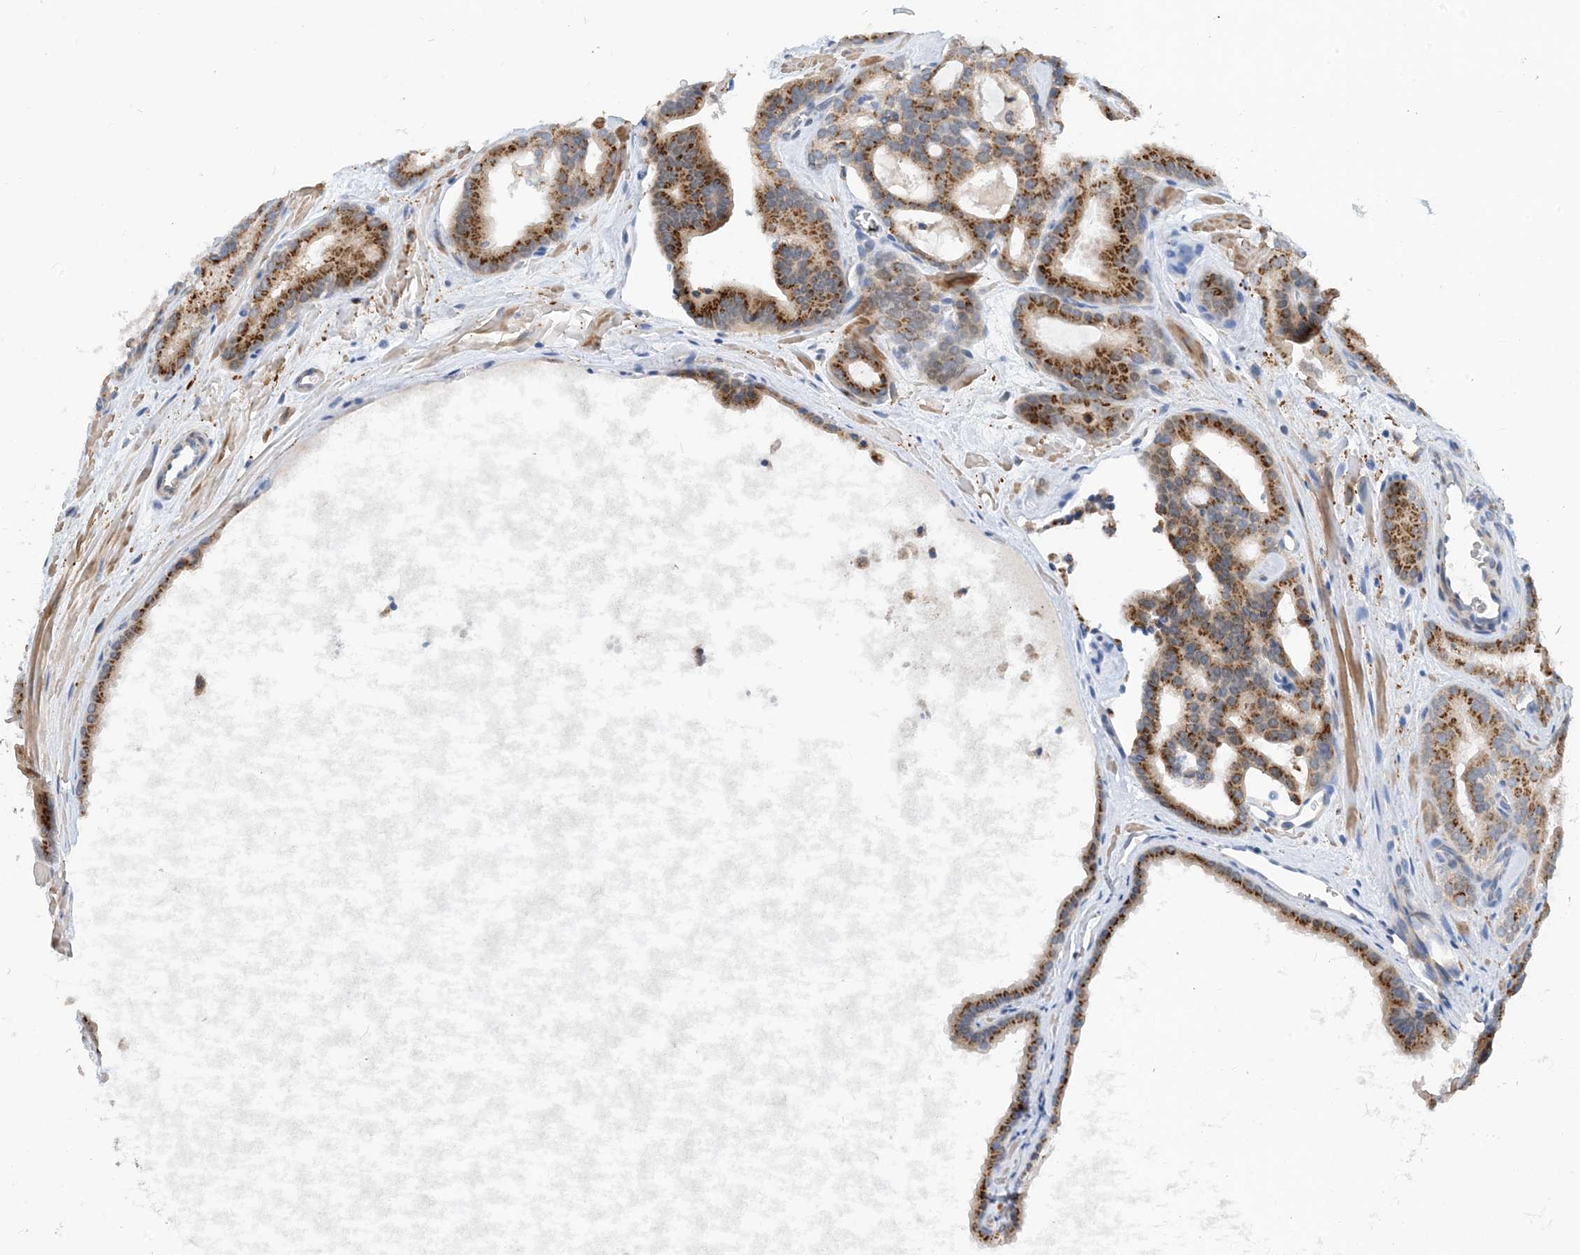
{"staining": {"intensity": "moderate", "quantity": ">75%", "location": "cytoplasmic/membranous"}, "tissue": "prostate cancer", "cell_type": "Tumor cells", "image_type": "cancer", "snomed": [{"axis": "morphology", "description": "Adenocarcinoma, High grade"}, {"axis": "topography", "description": "Prostate"}], "caption": "Immunohistochemistry histopathology image of neoplastic tissue: human prostate cancer (high-grade adenocarcinoma) stained using immunohistochemistry (IHC) displays medium levels of moderate protein expression localized specifically in the cytoplasmic/membranous of tumor cells, appearing as a cytoplasmic/membranous brown color.", "gene": "EIF2A", "patient": {"sex": "male", "age": 57}}